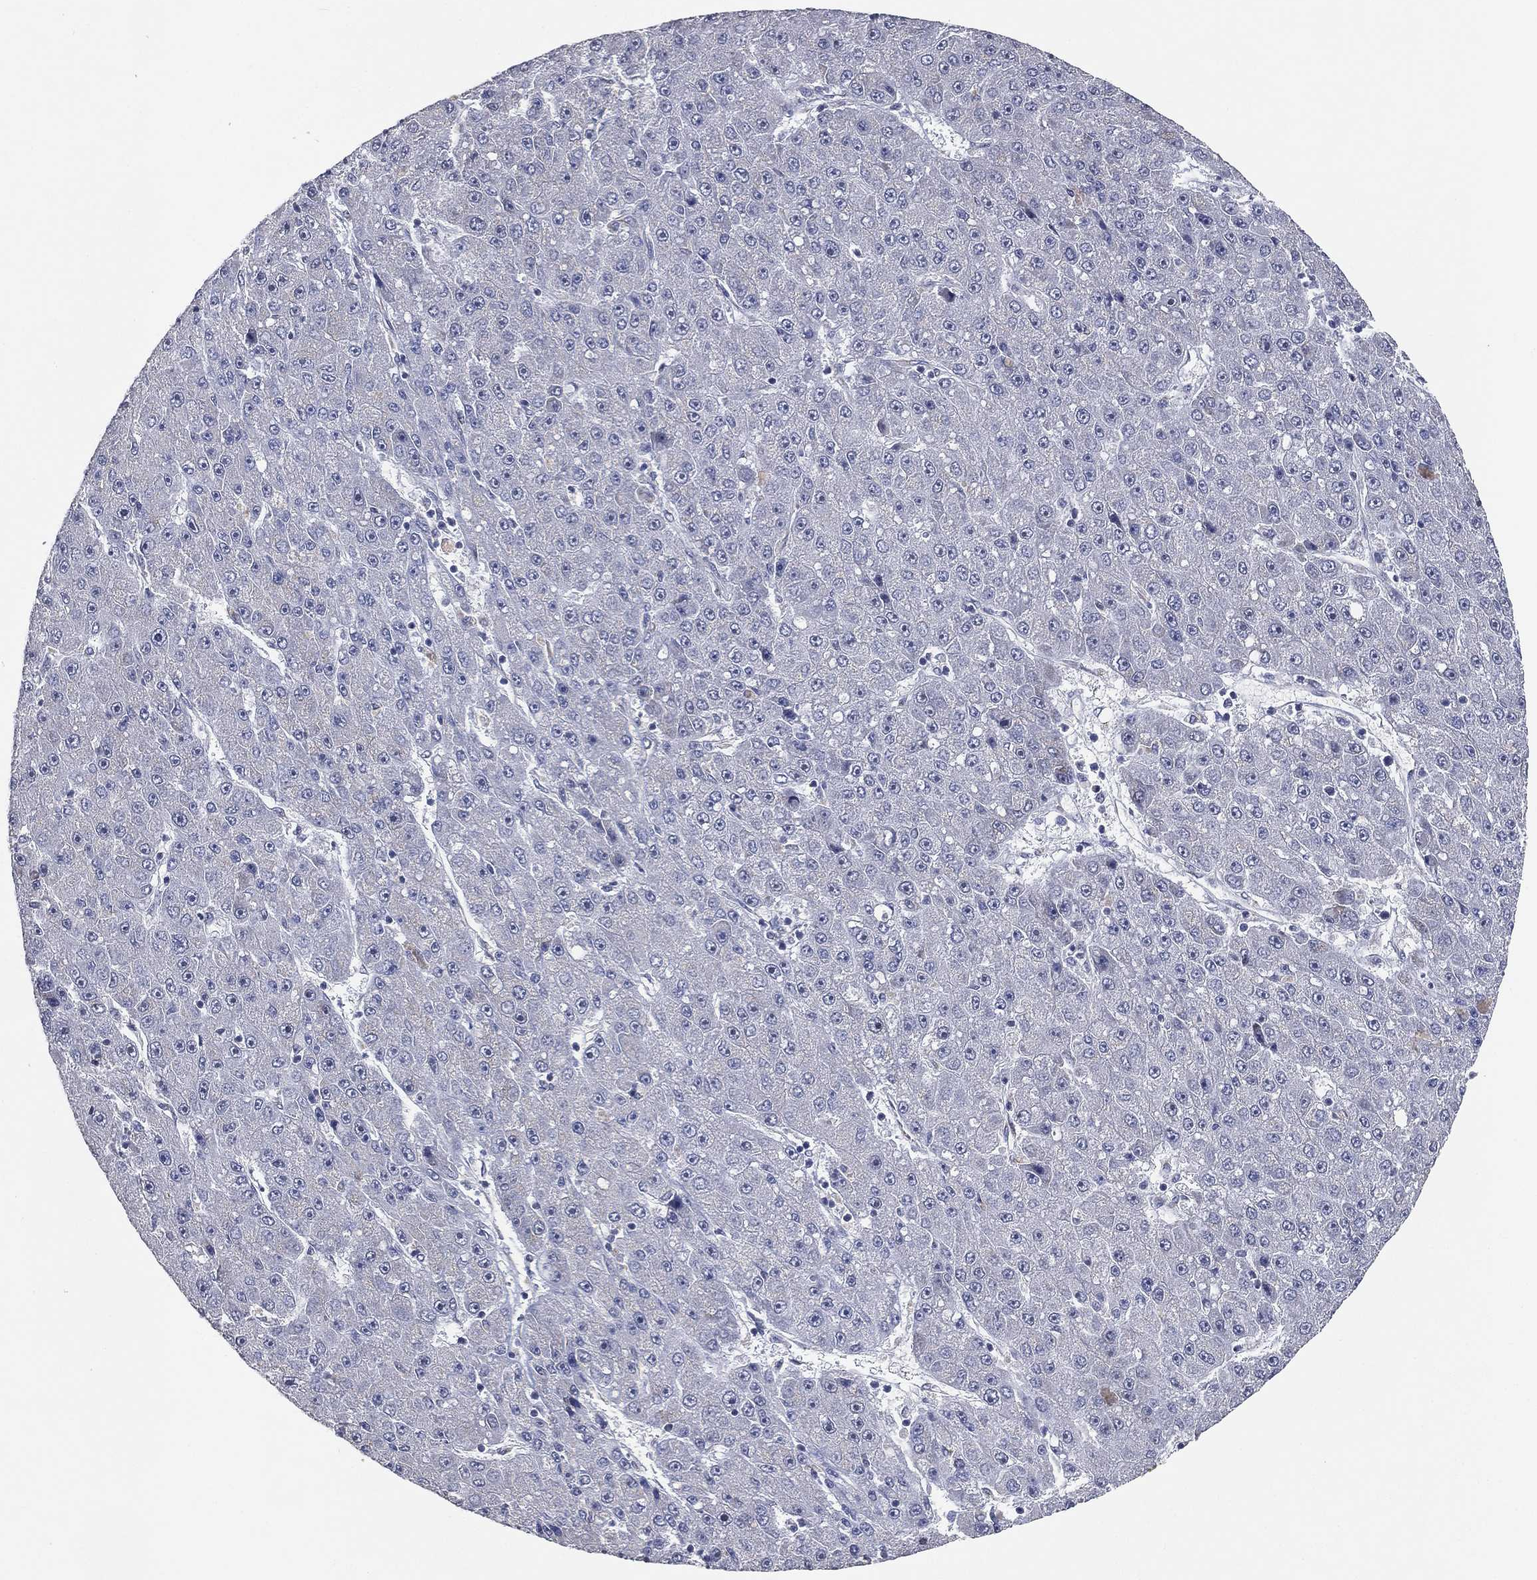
{"staining": {"intensity": "negative", "quantity": "none", "location": "none"}, "tissue": "liver cancer", "cell_type": "Tumor cells", "image_type": "cancer", "snomed": [{"axis": "morphology", "description": "Carcinoma, Hepatocellular, NOS"}, {"axis": "topography", "description": "Liver"}], "caption": "Immunohistochemistry (IHC) image of neoplastic tissue: human liver cancer (hepatocellular carcinoma) stained with DAB (3,3'-diaminobenzidine) reveals no significant protein staining in tumor cells.", "gene": "TICAM1", "patient": {"sex": "male", "age": 67}}